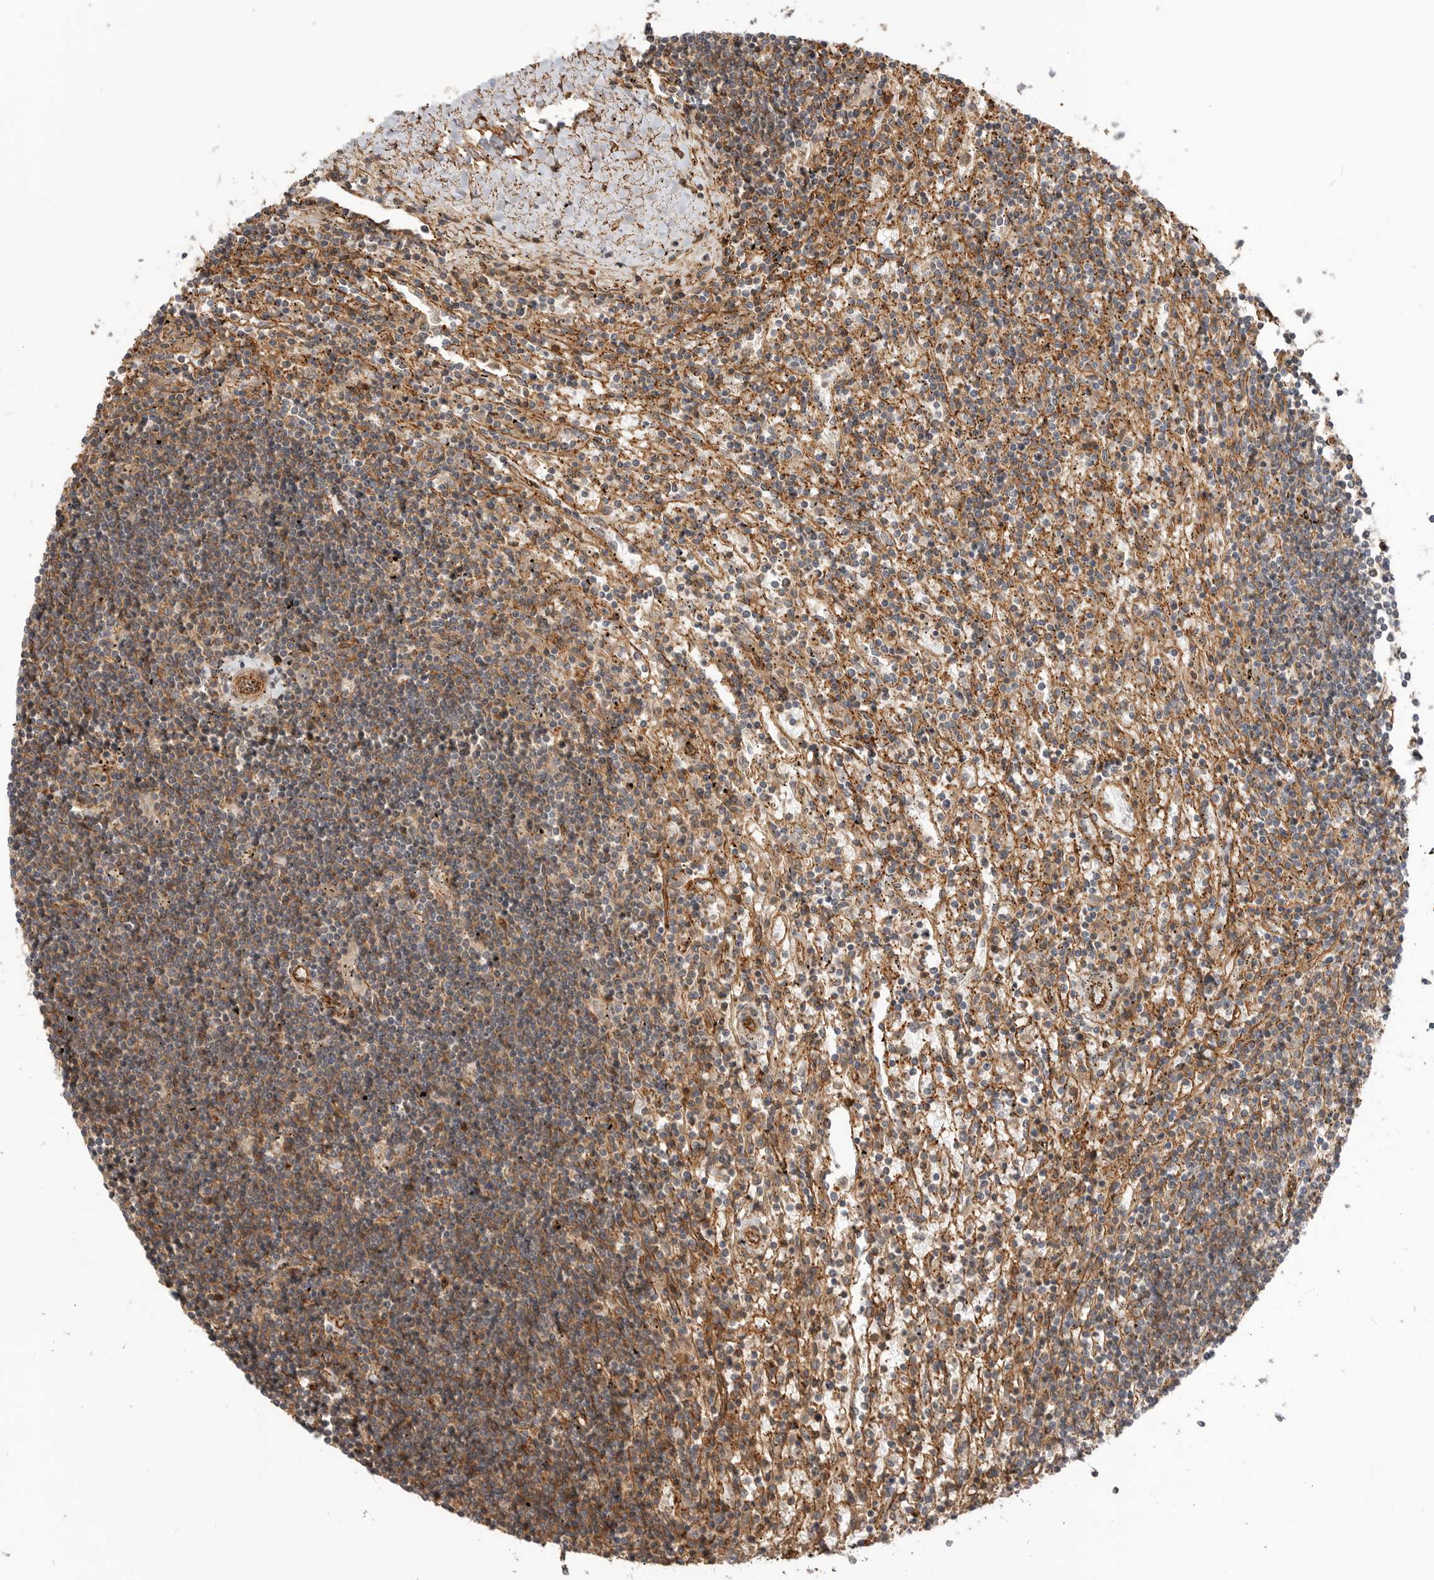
{"staining": {"intensity": "moderate", "quantity": "25%-75%", "location": "cytoplasmic/membranous"}, "tissue": "lymphoma", "cell_type": "Tumor cells", "image_type": "cancer", "snomed": [{"axis": "morphology", "description": "Malignant lymphoma, non-Hodgkin's type, Low grade"}, {"axis": "topography", "description": "Spleen"}], "caption": "Approximately 25%-75% of tumor cells in human lymphoma exhibit moderate cytoplasmic/membranous protein expression as visualized by brown immunohistochemical staining.", "gene": "GPATCH2", "patient": {"sex": "male", "age": 76}}